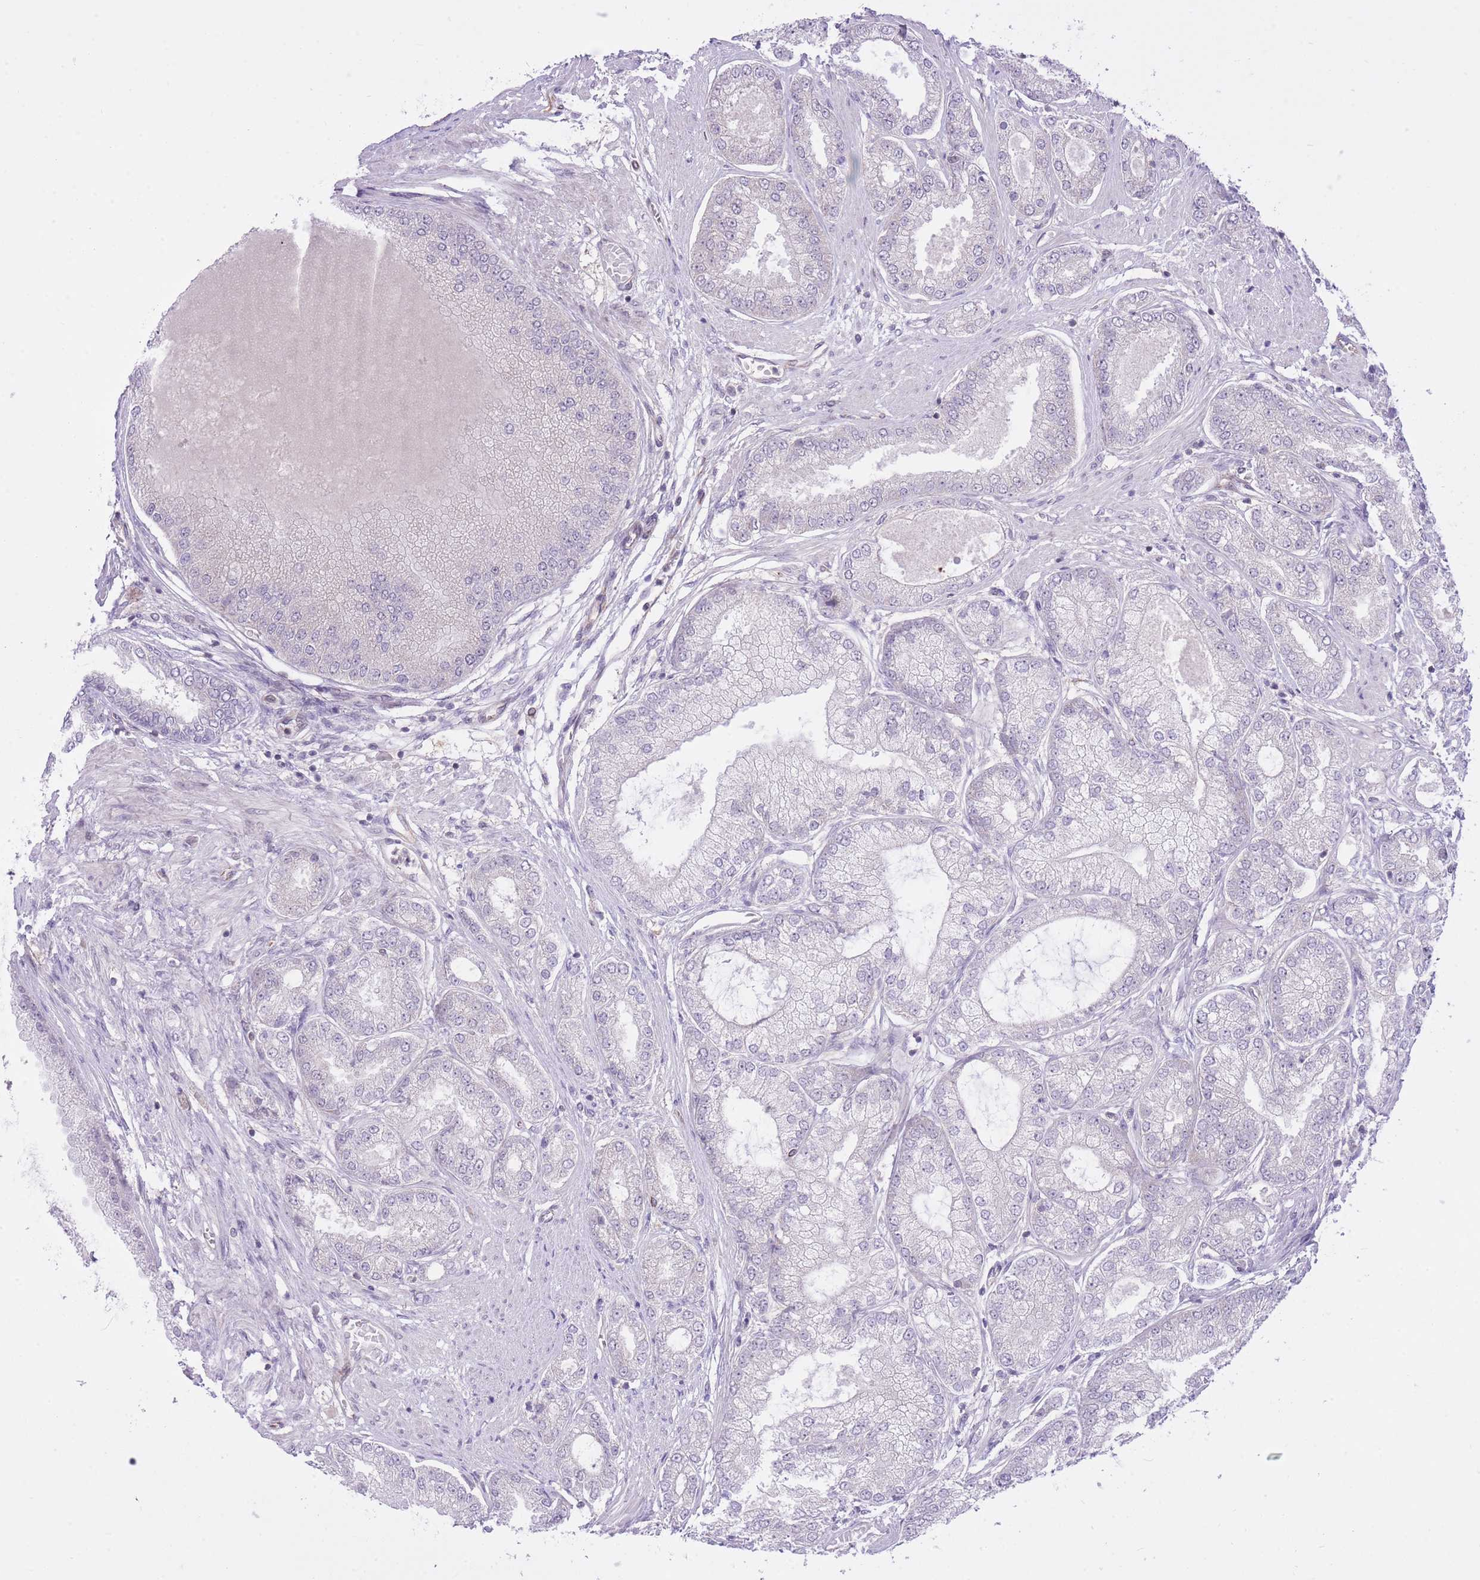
{"staining": {"intensity": "negative", "quantity": "none", "location": "none"}, "tissue": "prostate cancer", "cell_type": "Tumor cells", "image_type": "cancer", "snomed": [{"axis": "morphology", "description": "Adenocarcinoma, High grade"}, {"axis": "topography", "description": "Prostate"}], "caption": "Protein analysis of prostate adenocarcinoma (high-grade) exhibits no significant expression in tumor cells.", "gene": "ELL", "patient": {"sex": "male", "age": 71}}